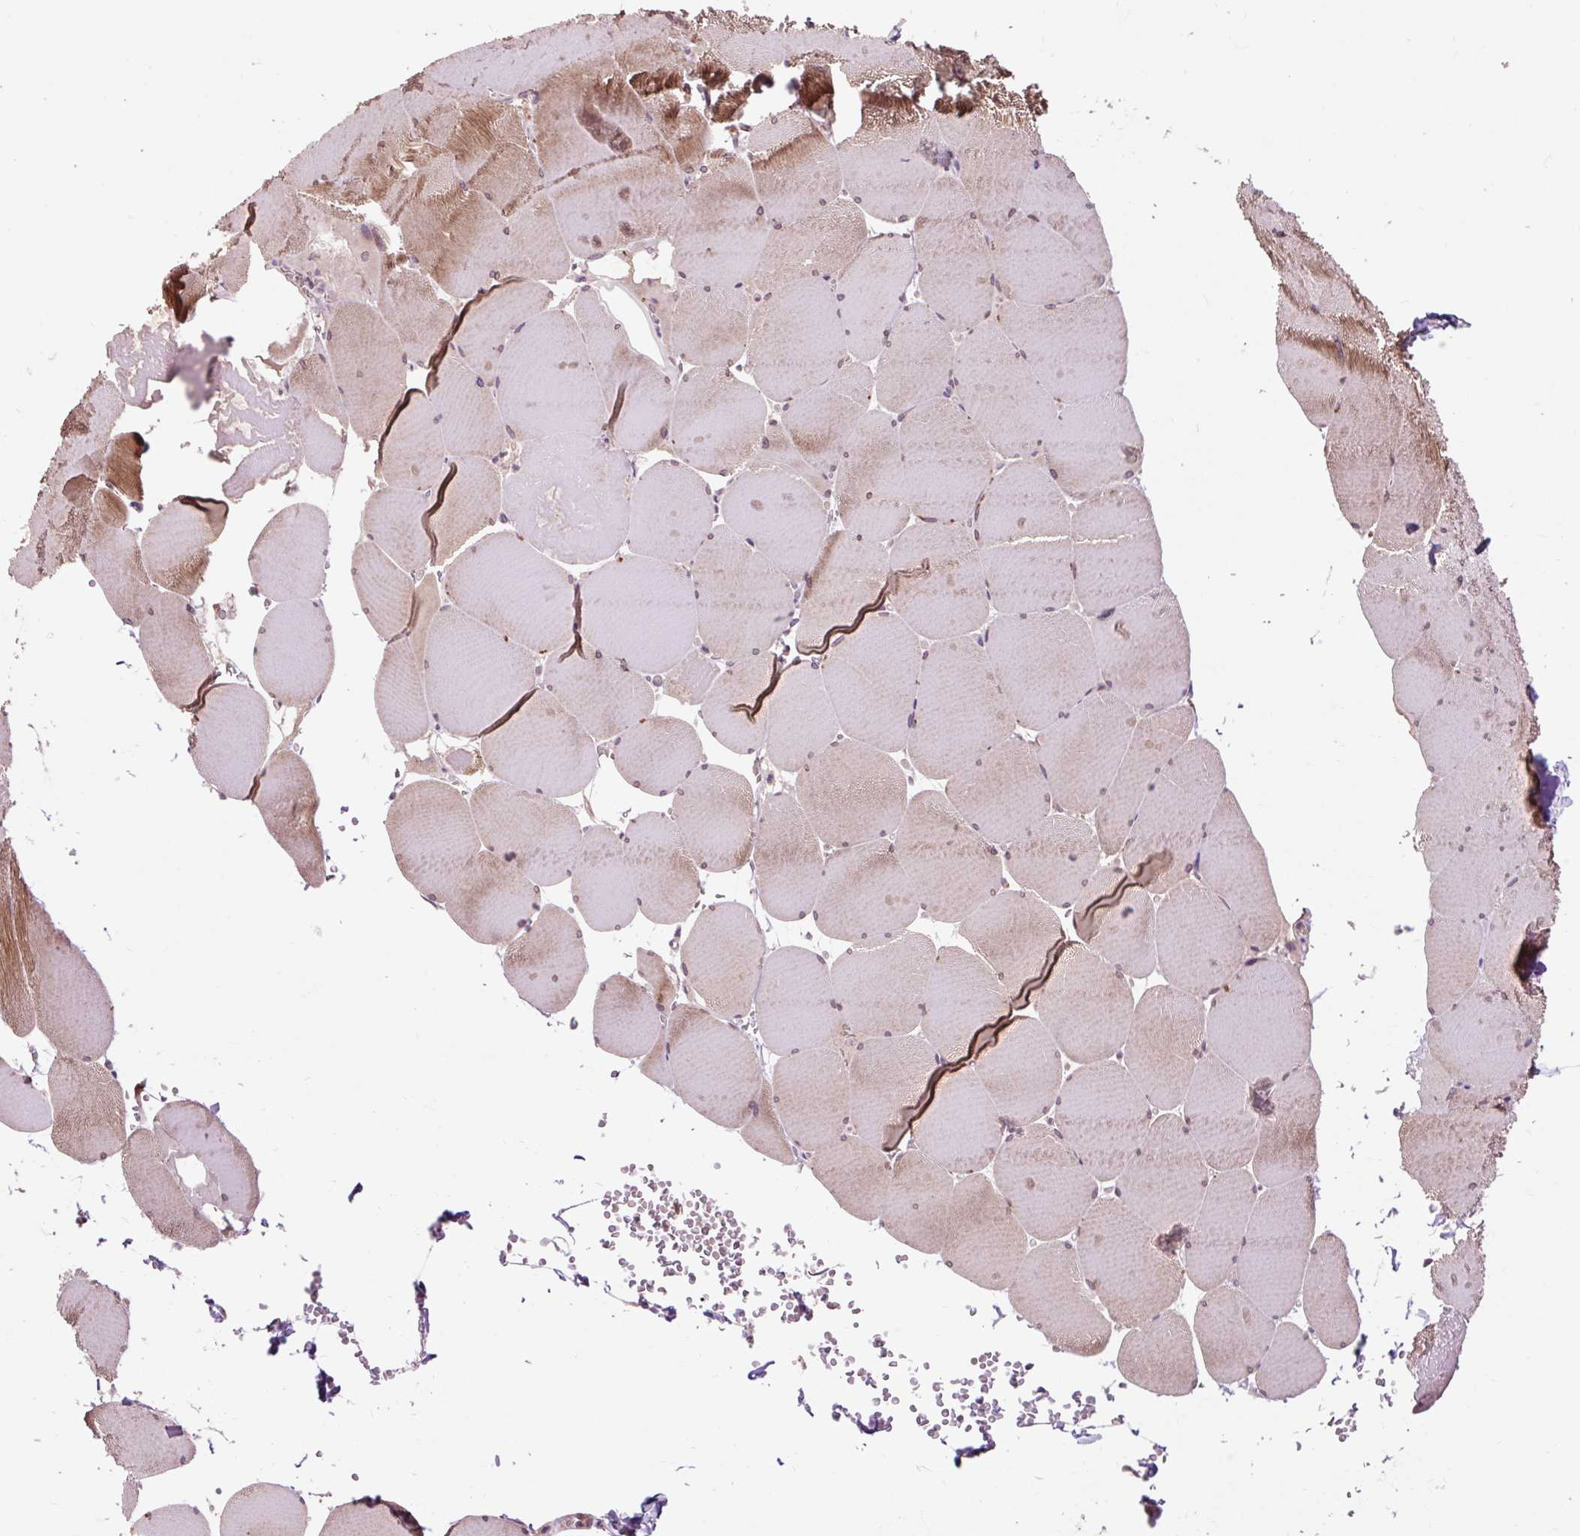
{"staining": {"intensity": "moderate", "quantity": "25%-75%", "location": "cytoplasmic/membranous"}, "tissue": "skeletal muscle", "cell_type": "Myocytes", "image_type": "normal", "snomed": [{"axis": "morphology", "description": "Normal tissue, NOS"}, {"axis": "topography", "description": "Skeletal muscle"}, {"axis": "topography", "description": "Head-Neck"}], "caption": "Skeletal muscle stained with immunohistochemistry (IHC) shows moderate cytoplasmic/membranous expression in about 25%-75% of myocytes. (IHC, brightfield microscopy, high magnification).", "gene": "PRIMPOL", "patient": {"sex": "male", "age": 66}}